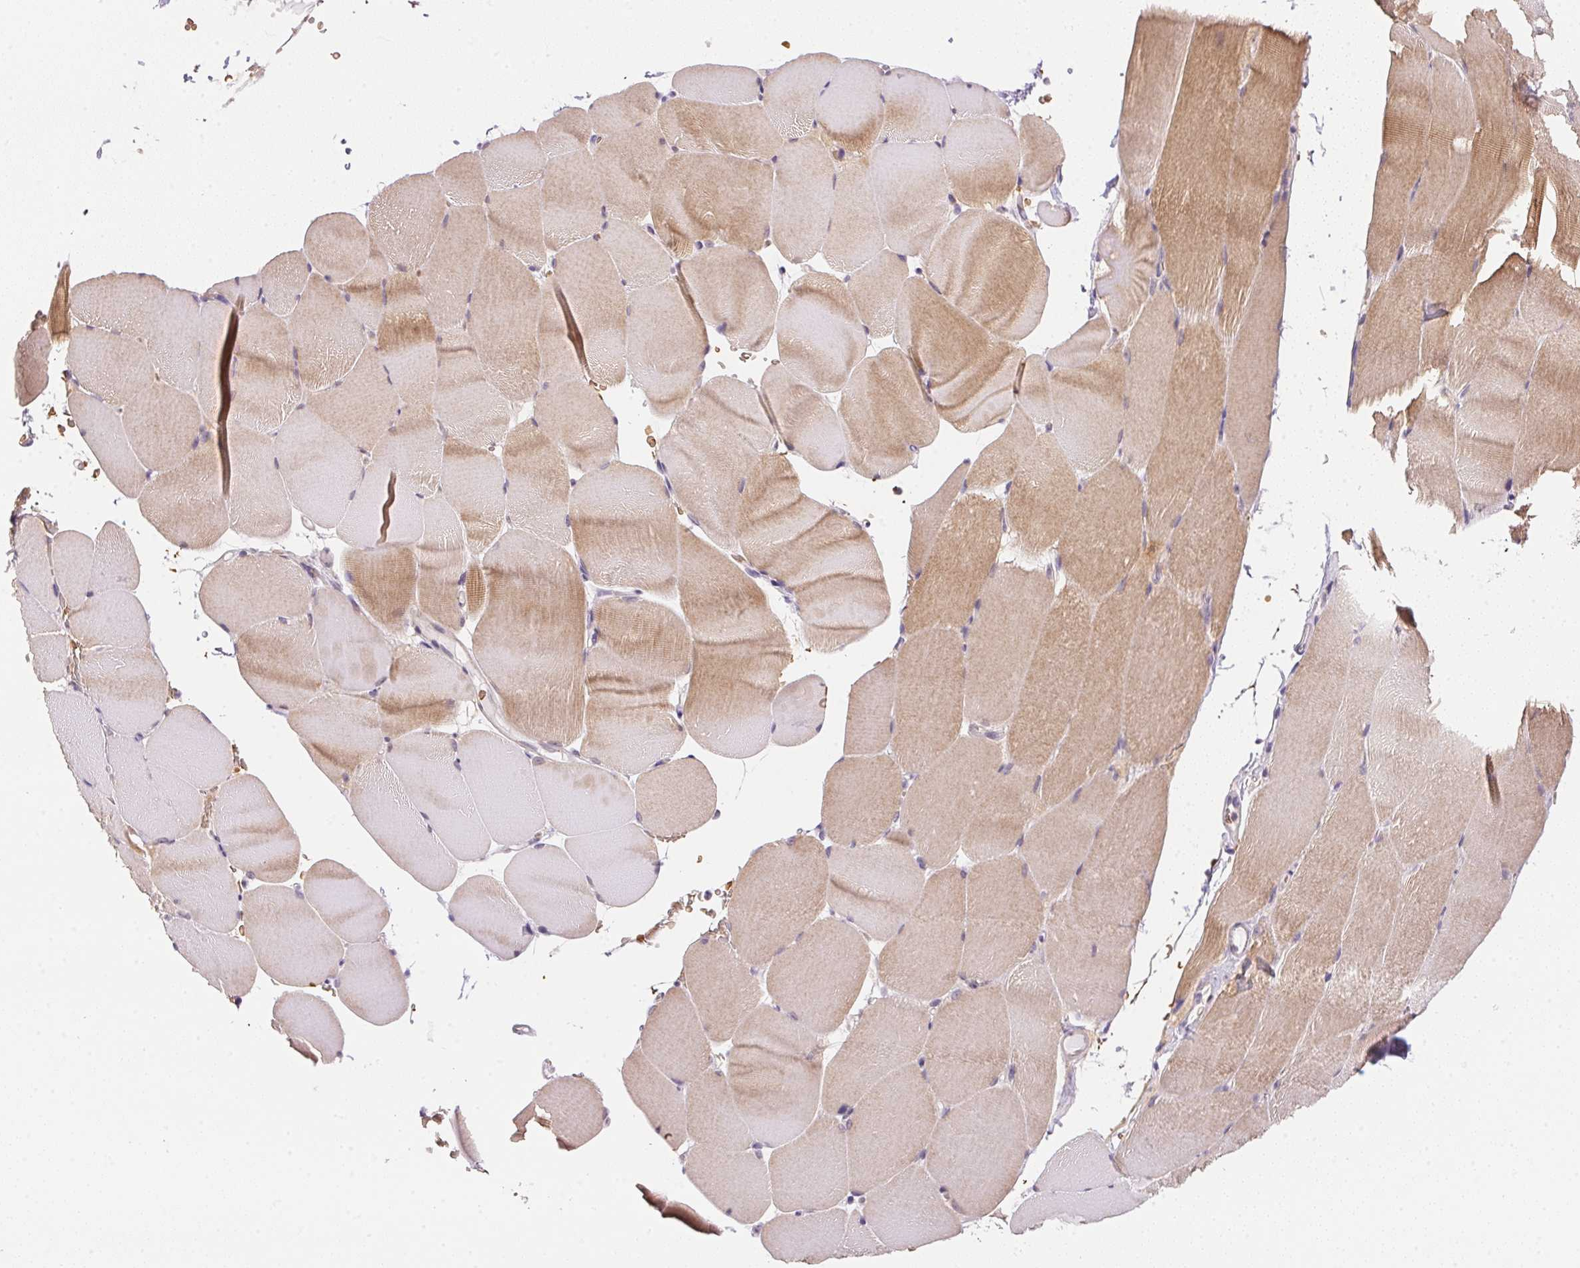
{"staining": {"intensity": "moderate", "quantity": ">75%", "location": "cytoplasmic/membranous"}, "tissue": "skeletal muscle", "cell_type": "Myocytes", "image_type": "normal", "snomed": [{"axis": "morphology", "description": "Normal tissue, NOS"}, {"axis": "topography", "description": "Skeletal muscle"}], "caption": "This micrograph exhibits immunohistochemistry staining of normal human skeletal muscle, with medium moderate cytoplasmic/membranous expression in about >75% of myocytes.", "gene": "METTL13", "patient": {"sex": "female", "age": 37}}